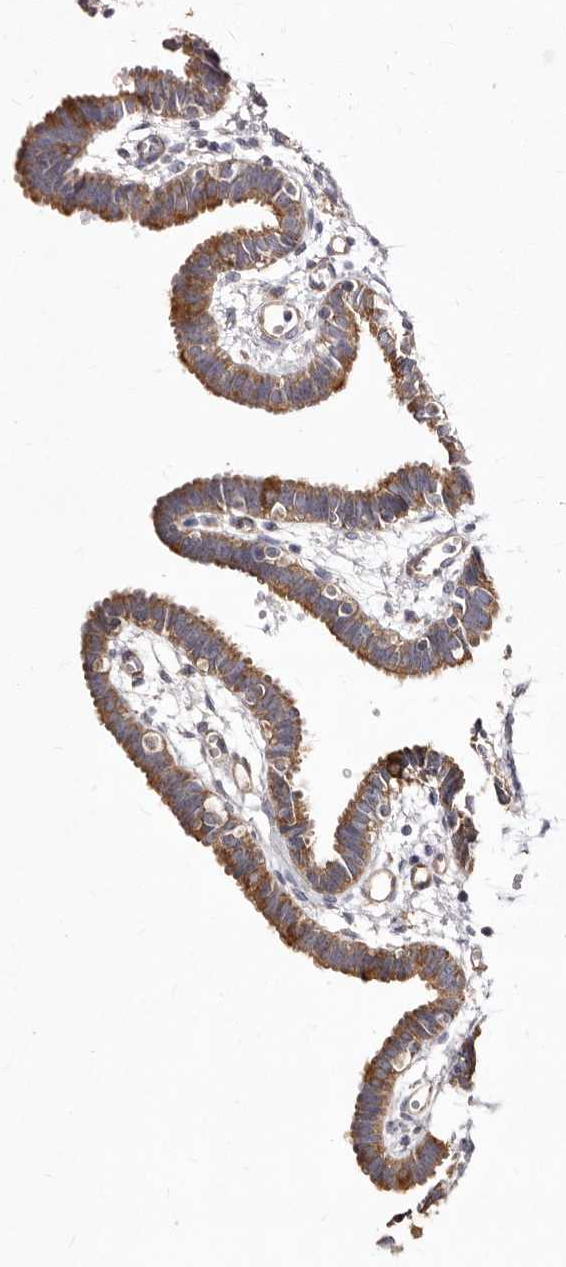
{"staining": {"intensity": "moderate", "quantity": ">75%", "location": "cytoplasmic/membranous"}, "tissue": "fallopian tube", "cell_type": "Glandular cells", "image_type": "normal", "snomed": [{"axis": "morphology", "description": "Normal tissue, NOS"}, {"axis": "topography", "description": "Fallopian tube"}, {"axis": "topography", "description": "Placenta"}], "caption": "Fallopian tube stained with DAB (3,3'-diaminobenzidine) IHC exhibits medium levels of moderate cytoplasmic/membranous expression in about >75% of glandular cells. The staining was performed using DAB, with brown indicating positive protein expression. Nuclei are stained blue with hematoxylin.", "gene": "BAIAP2L1", "patient": {"sex": "female", "age": 32}}